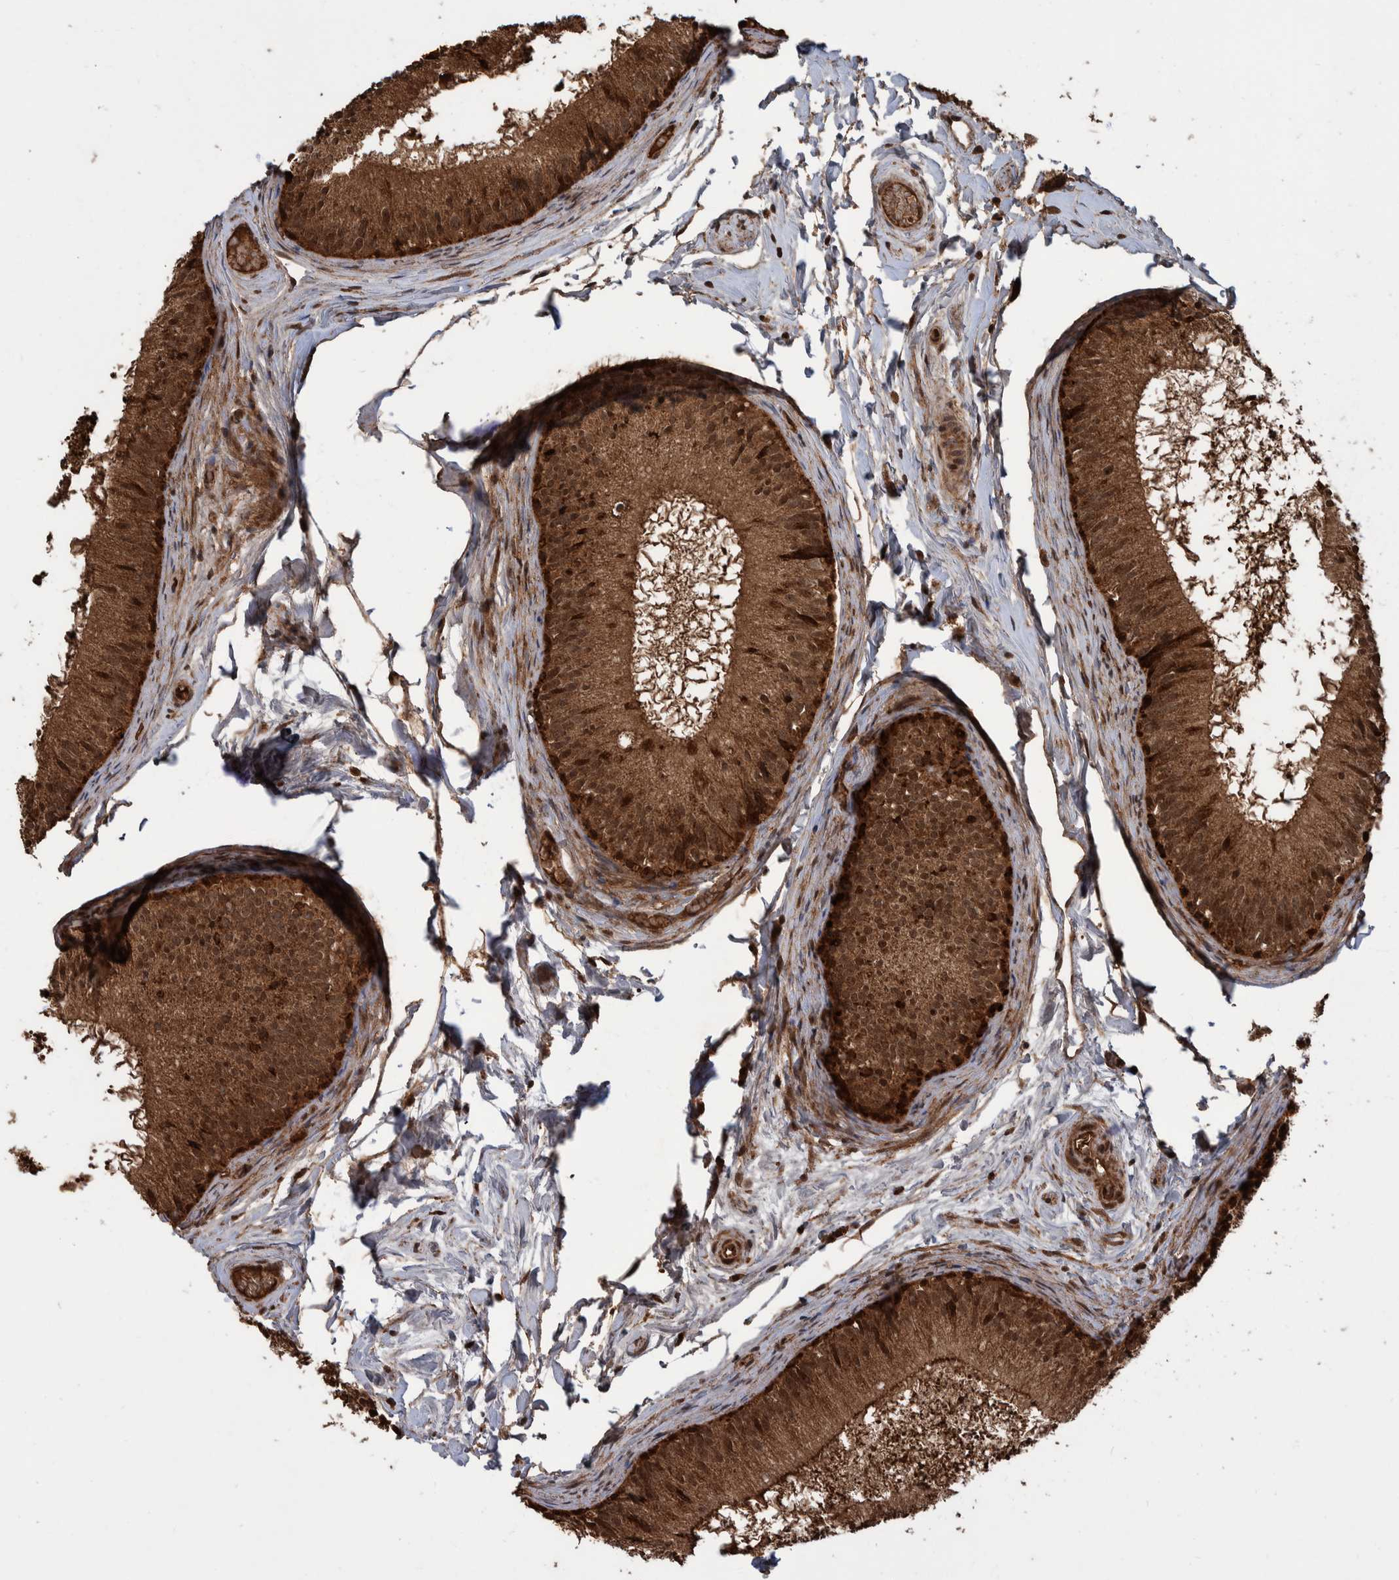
{"staining": {"intensity": "strong", "quantity": ">75%", "location": "cytoplasmic/membranous"}, "tissue": "epididymis", "cell_type": "Glandular cells", "image_type": "normal", "snomed": [{"axis": "morphology", "description": "Normal tissue, NOS"}, {"axis": "topography", "description": "Epididymis"}], "caption": "High-magnification brightfield microscopy of unremarkable epididymis stained with DAB (brown) and counterstained with hematoxylin (blue). glandular cells exhibit strong cytoplasmic/membranous expression is appreciated in about>75% of cells. The protein of interest is shown in brown color, while the nuclei are stained blue.", "gene": "VBP1", "patient": {"sex": "male", "age": 46}}